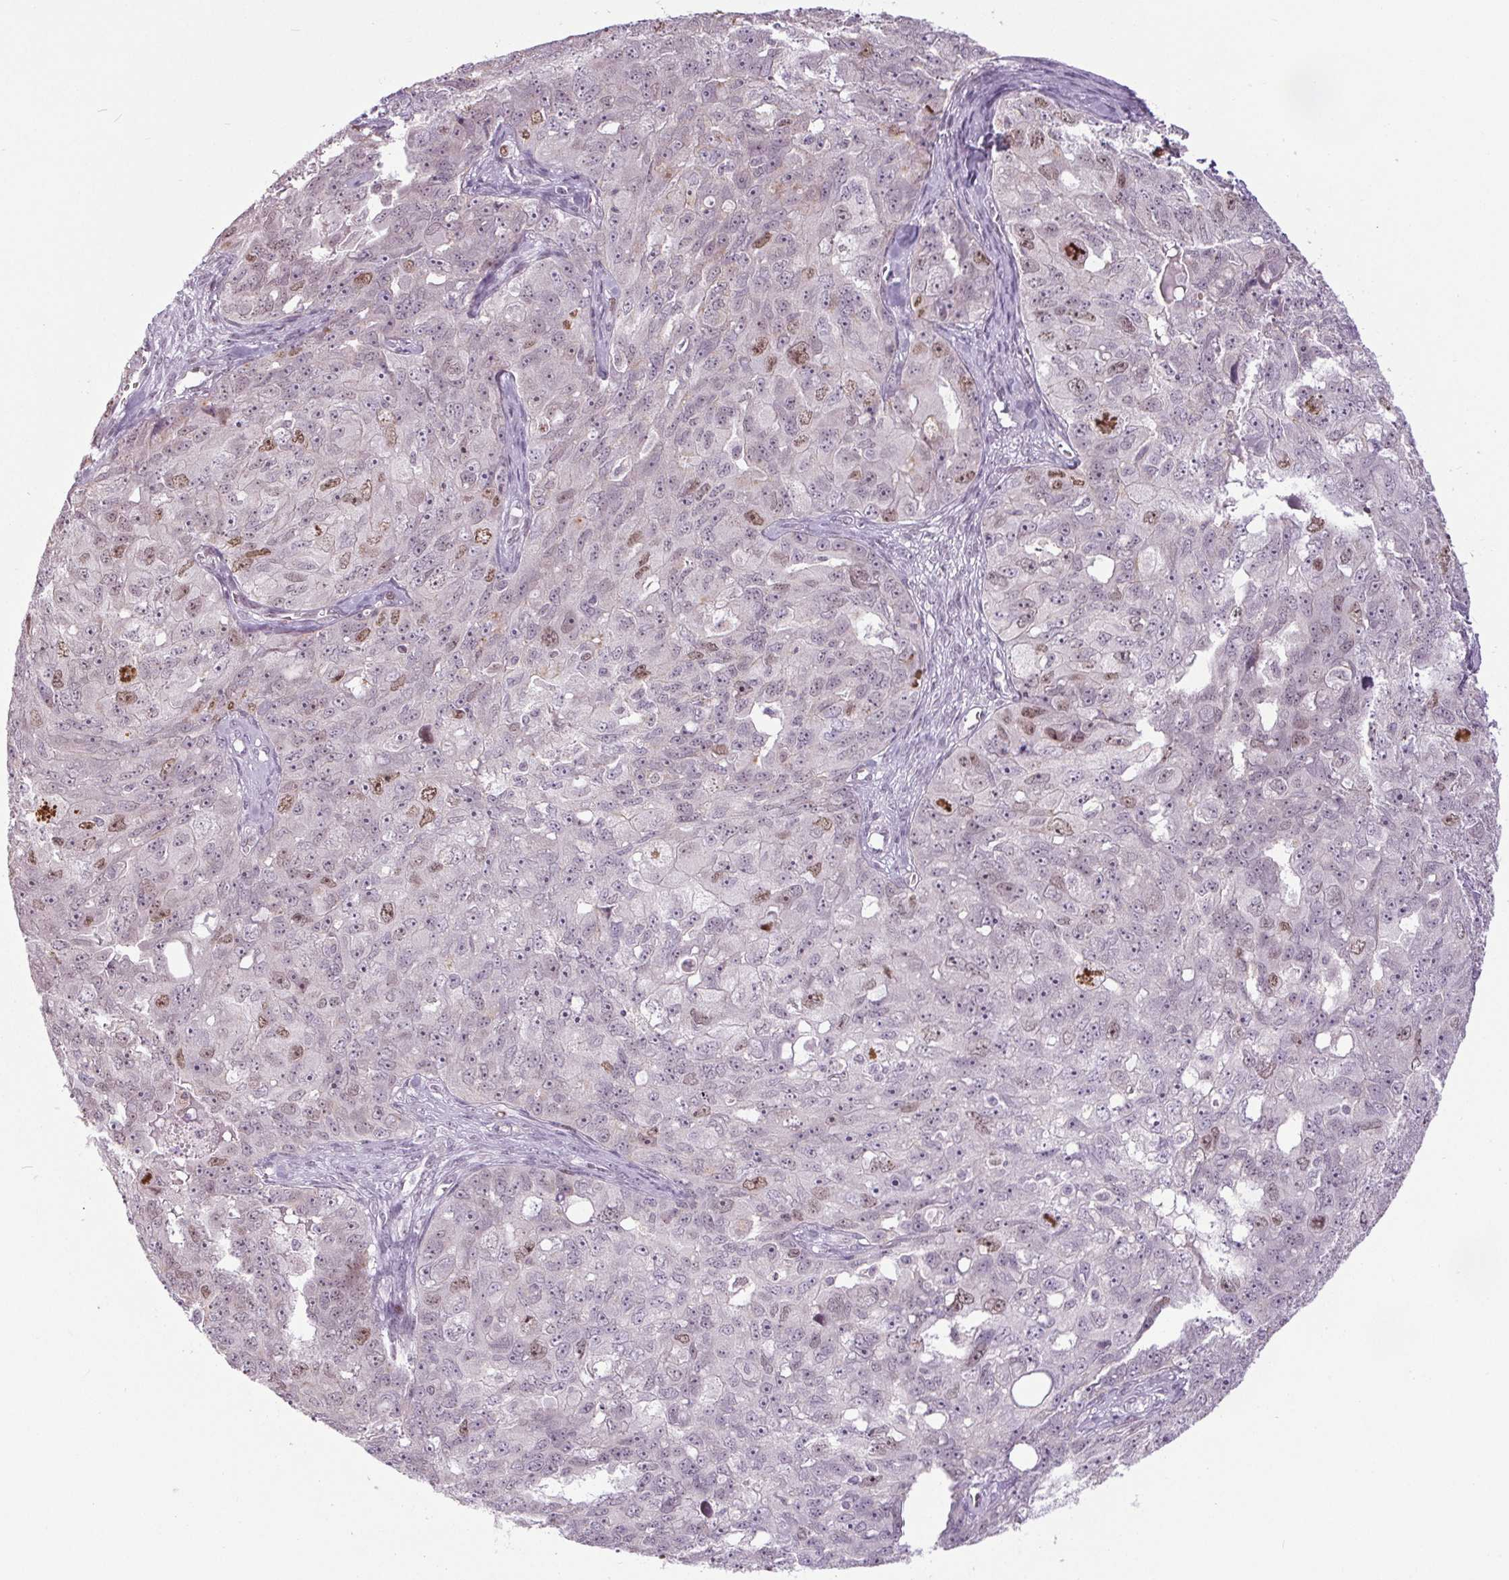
{"staining": {"intensity": "moderate", "quantity": "<25%", "location": "nuclear"}, "tissue": "ovarian cancer", "cell_type": "Tumor cells", "image_type": "cancer", "snomed": [{"axis": "morphology", "description": "Carcinoma, endometroid"}, {"axis": "topography", "description": "Ovary"}], "caption": "Immunohistochemistry photomicrograph of neoplastic tissue: human endometroid carcinoma (ovarian) stained using immunohistochemistry (IHC) displays low levels of moderate protein expression localized specifically in the nuclear of tumor cells, appearing as a nuclear brown color.", "gene": "SMIM6", "patient": {"sex": "female", "age": 70}}